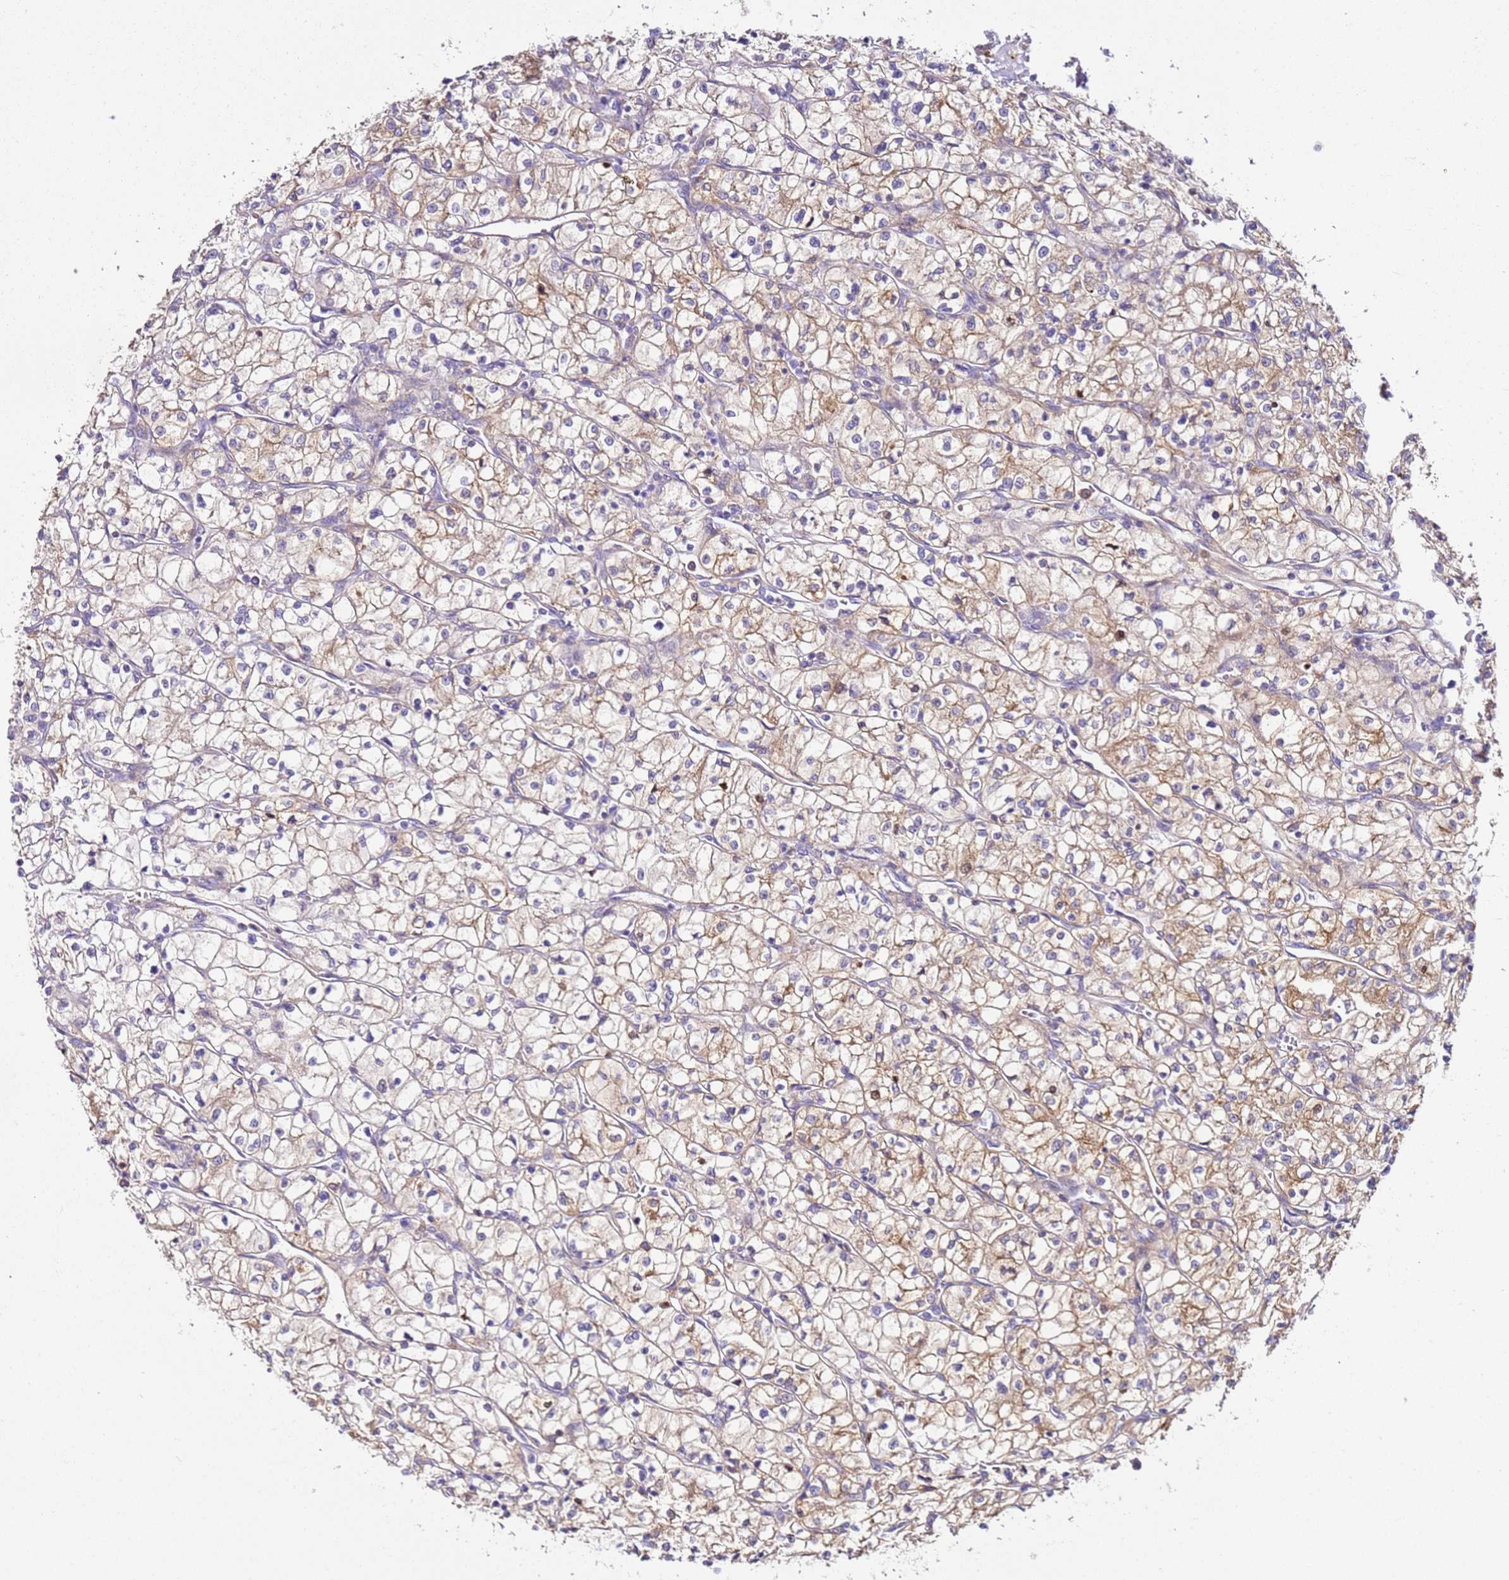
{"staining": {"intensity": "weak", "quantity": ">75%", "location": "cytoplasmic/membranous"}, "tissue": "renal cancer", "cell_type": "Tumor cells", "image_type": "cancer", "snomed": [{"axis": "morphology", "description": "Adenocarcinoma, NOS"}, {"axis": "topography", "description": "Kidney"}], "caption": "IHC histopathology image of human adenocarcinoma (renal) stained for a protein (brown), which displays low levels of weak cytoplasmic/membranous expression in approximately >75% of tumor cells.", "gene": "HGD", "patient": {"sex": "female", "age": 64}}